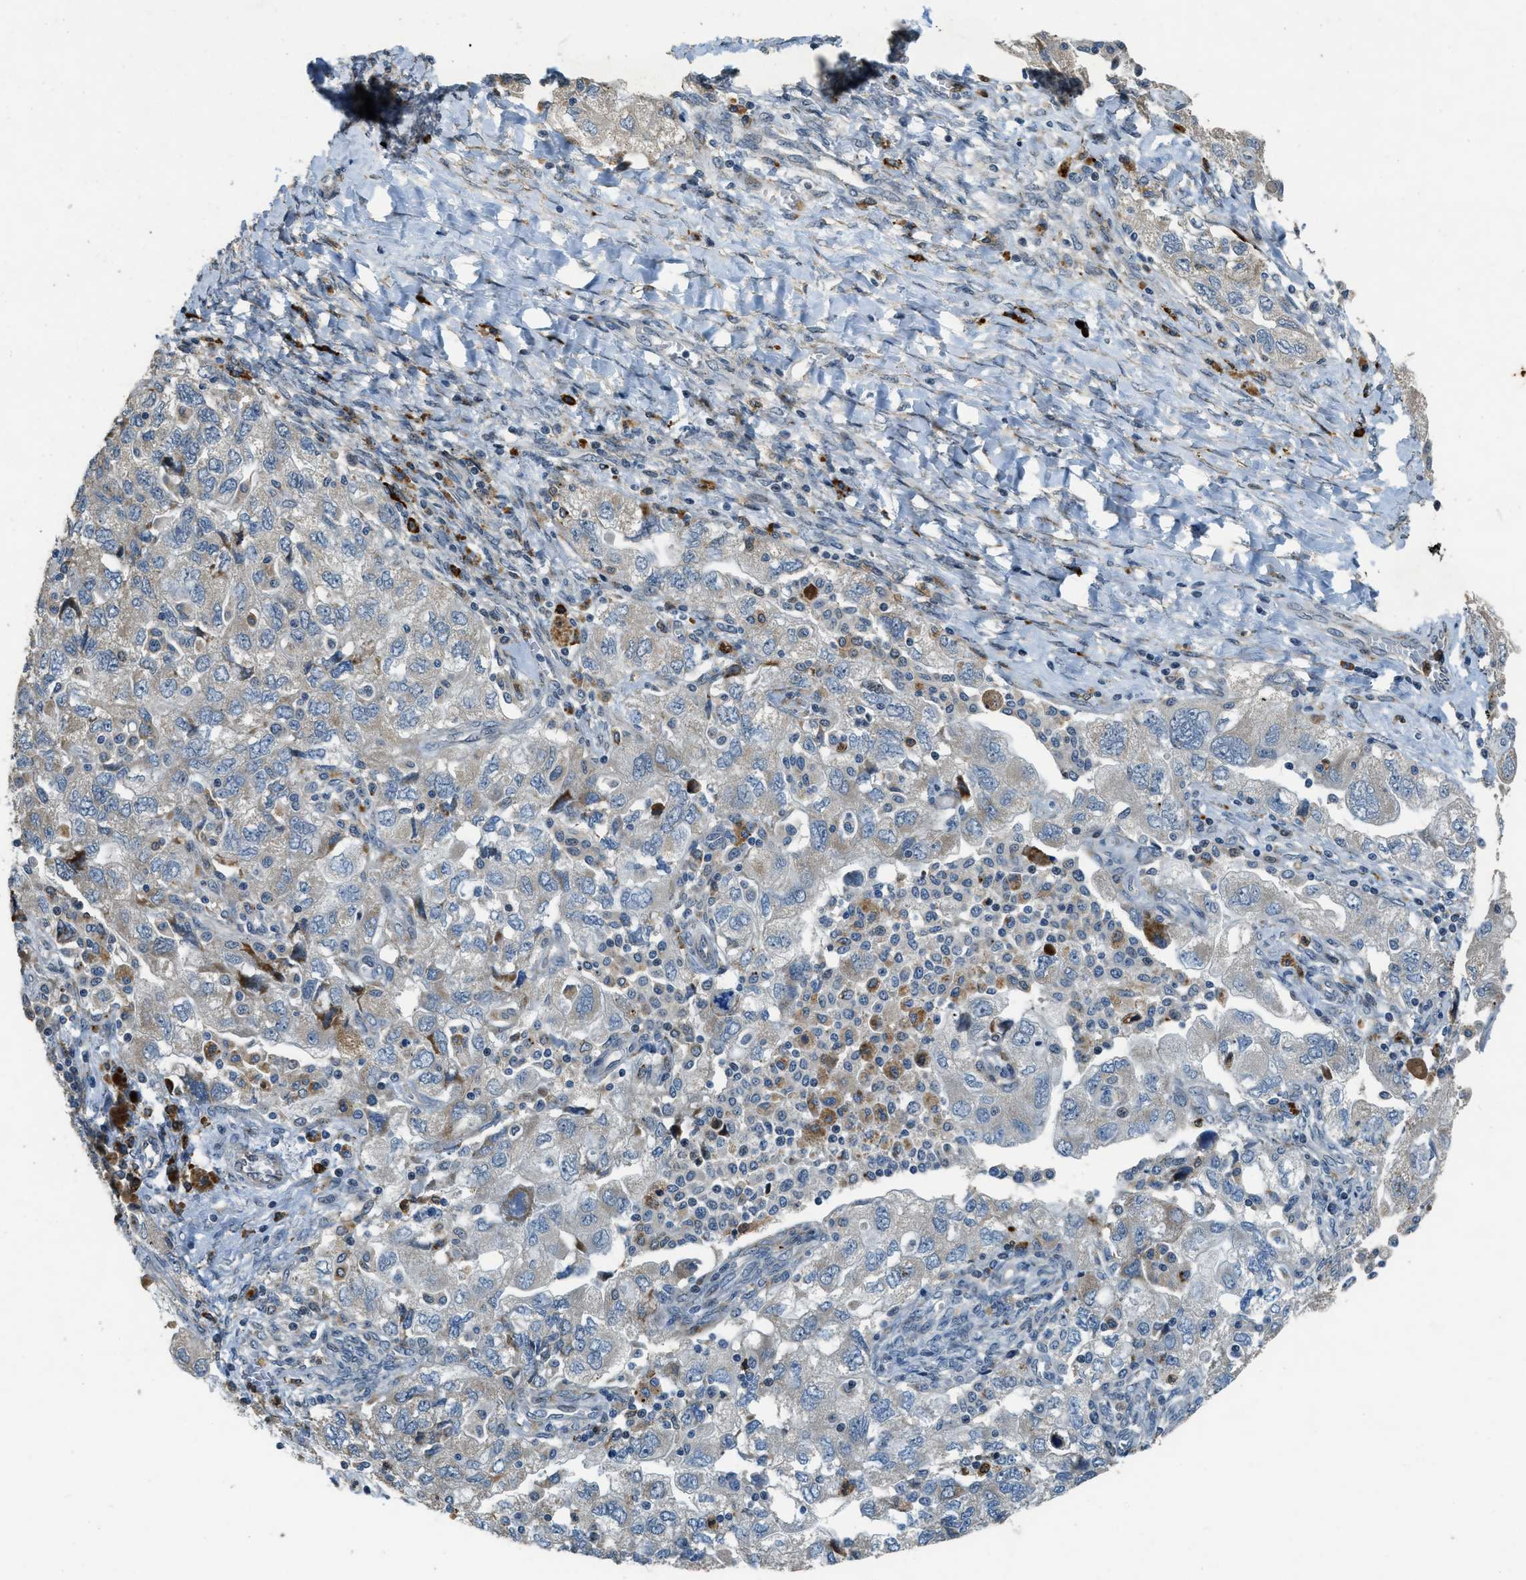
{"staining": {"intensity": "moderate", "quantity": "<25%", "location": "cytoplasmic/membranous"}, "tissue": "ovarian cancer", "cell_type": "Tumor cells", "image_type": "cancer", "snomed": [{"axis": "morphology", "description": "Carcinoma, NOS"}, {"axis": "morphology", "description": "Cystadenocarcinoma, serous, NOS"}, {"axis": "topography", "description": "Ovary"}], "caption": "An immunohistochemistry micrograph of neoplastic tissue is shown. Protein staining in brown labels moderate cytoplasmic/membranous positivity in ovarian cancer within tumor cells.", "gene": "HERC2", "patient": {"sex": "female", "age": 69}}